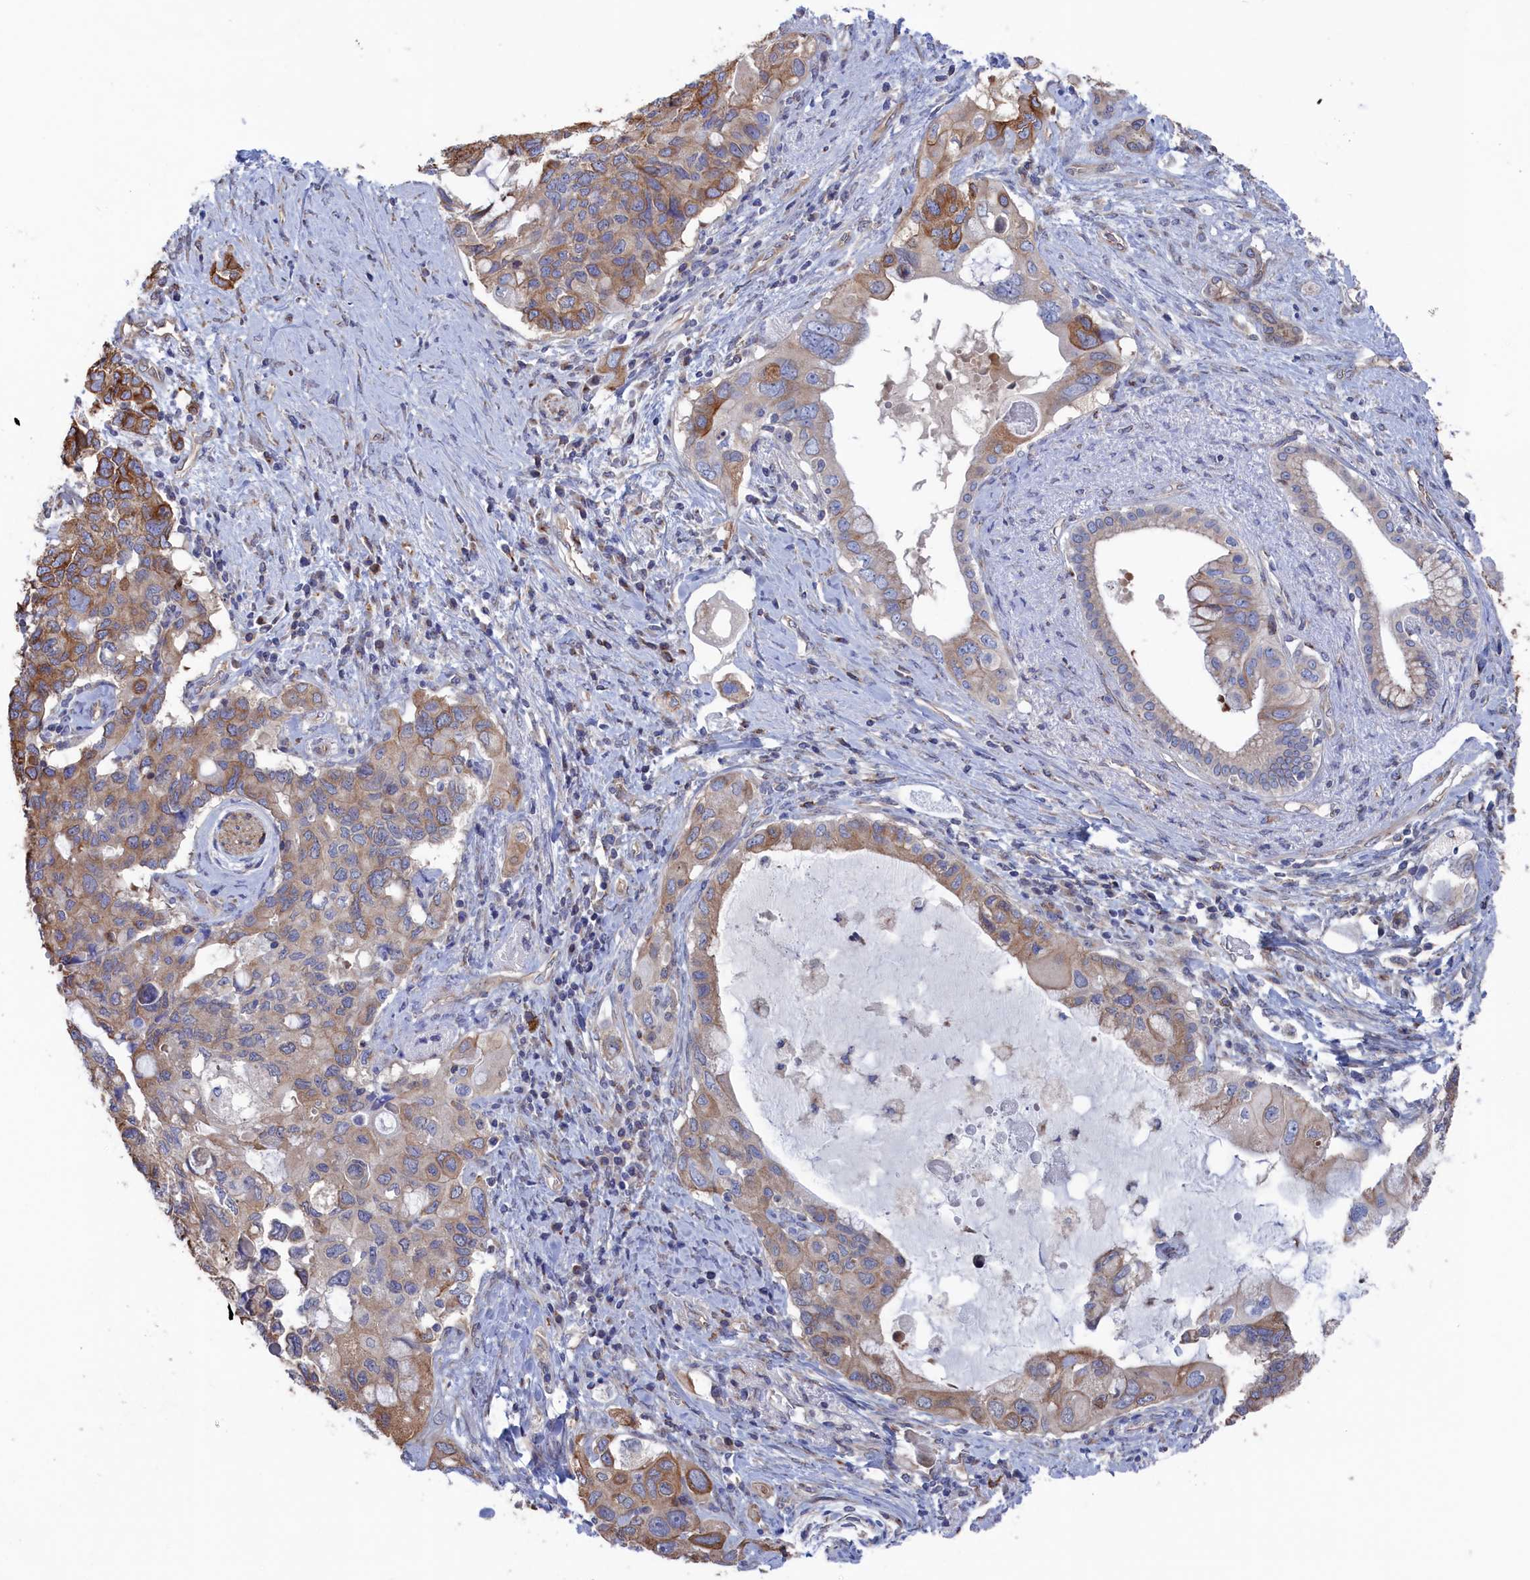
{"staining": {"intensity": "moderate", "quantity": "<25%", "location": "cytoplasmic/membranous"}, "tissue": "pancreatic cancer", "cell_type": "Tumor cells", "image_type": "cancer", "snomed": [{"axis": "morphology", "description": "Adenocarcinoma, NOS"}, {"axis": "topography", "description": "Pancreas"}], "caption": "Protein staining by IHC demonstrates moderate cytoplasmic/membranous positivity in approximately <25% of tumor cells in pancreatic cancer.", "gene": "NUTF2", "patient": {"sex": "female", "age": 56}}